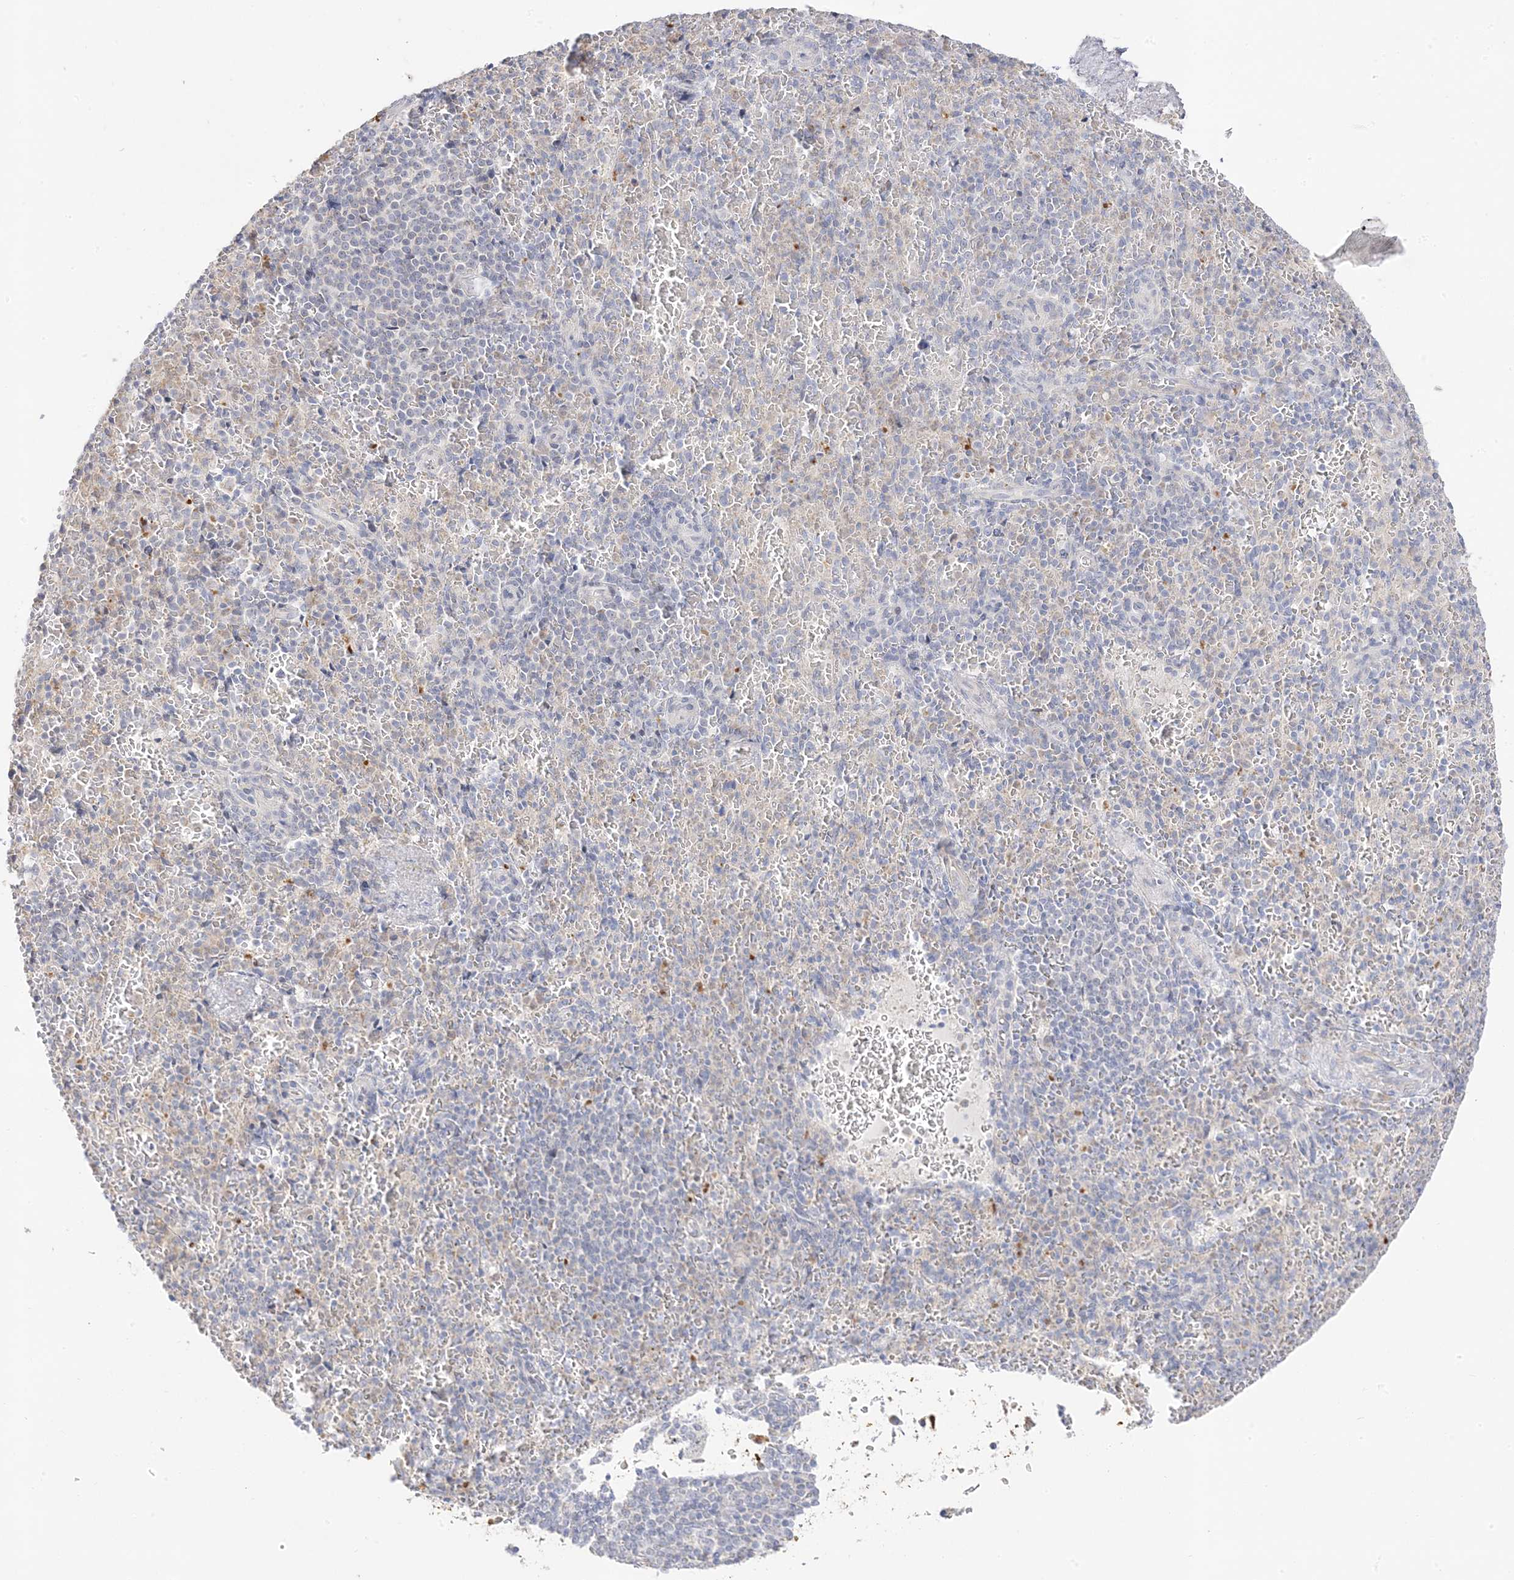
{"staining": {"intensity": "moderate", "quantity": "<25%", "location": "cytoplasmic/membranous"}, "tissue": "spleen", "cell_type": "Cells in red pulp", "image_type": "normal", "snomed": [{"axis": "morphology", "description": "Normal tissue, NOS"}, {"axis": "topography", "description": "Spleen"}], "caption": "Immunohistochemistry (IHC) staining of unremarkable spleen, which shows low levels of moderate cytoplasmic/membranous expression in approximately <25% of cells in red pulp indicating moderate cytoplasmic/membranous protein staining. The staining was performed using DAB (3,3'-diaminobenzidine) (brown) for protein detection and nuclei were counterstained in hematoxylin (blue).", "gene": "TRANK1", "patient": {"sex": "female", "age": 74}}